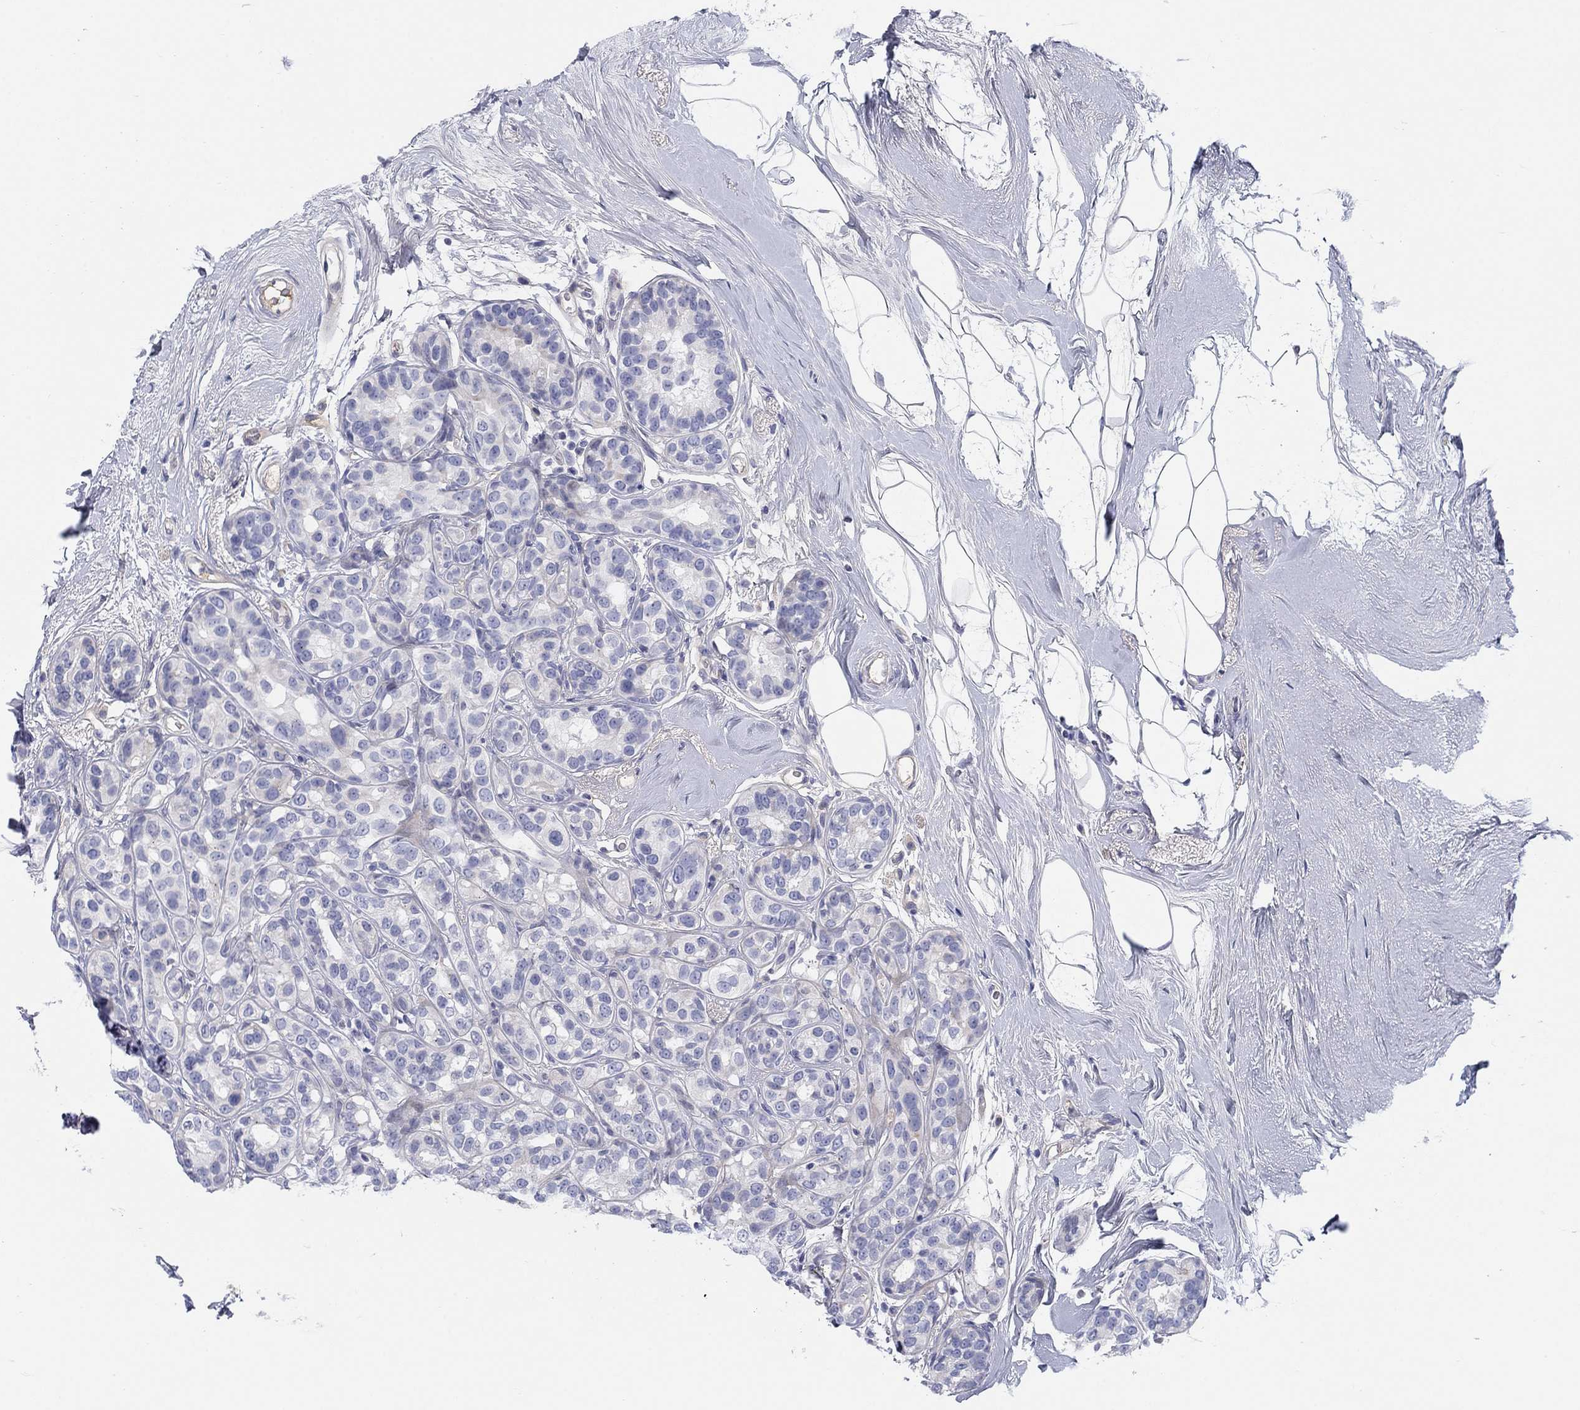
{"staining": {"intensity": "negative", "quantity": "none", "location": "none"}, "tissue": "breast cancer", "cell_type": "Tumor cells", "image_type": "cancer", "snomed": [{"axis": "morphology", "description": "Duct carcinoma"}, {"axis": "topography", "description": "Breast"}], "caption": "High power microscopy micrograph of an immunohistochemistry (IHC) micrograph of infiltrating ductal carcinoma (breast), revealing no significant positivity in tumor cells.", "gene": "HEATR4", "patient": {"sex": "female", "age": 55}}